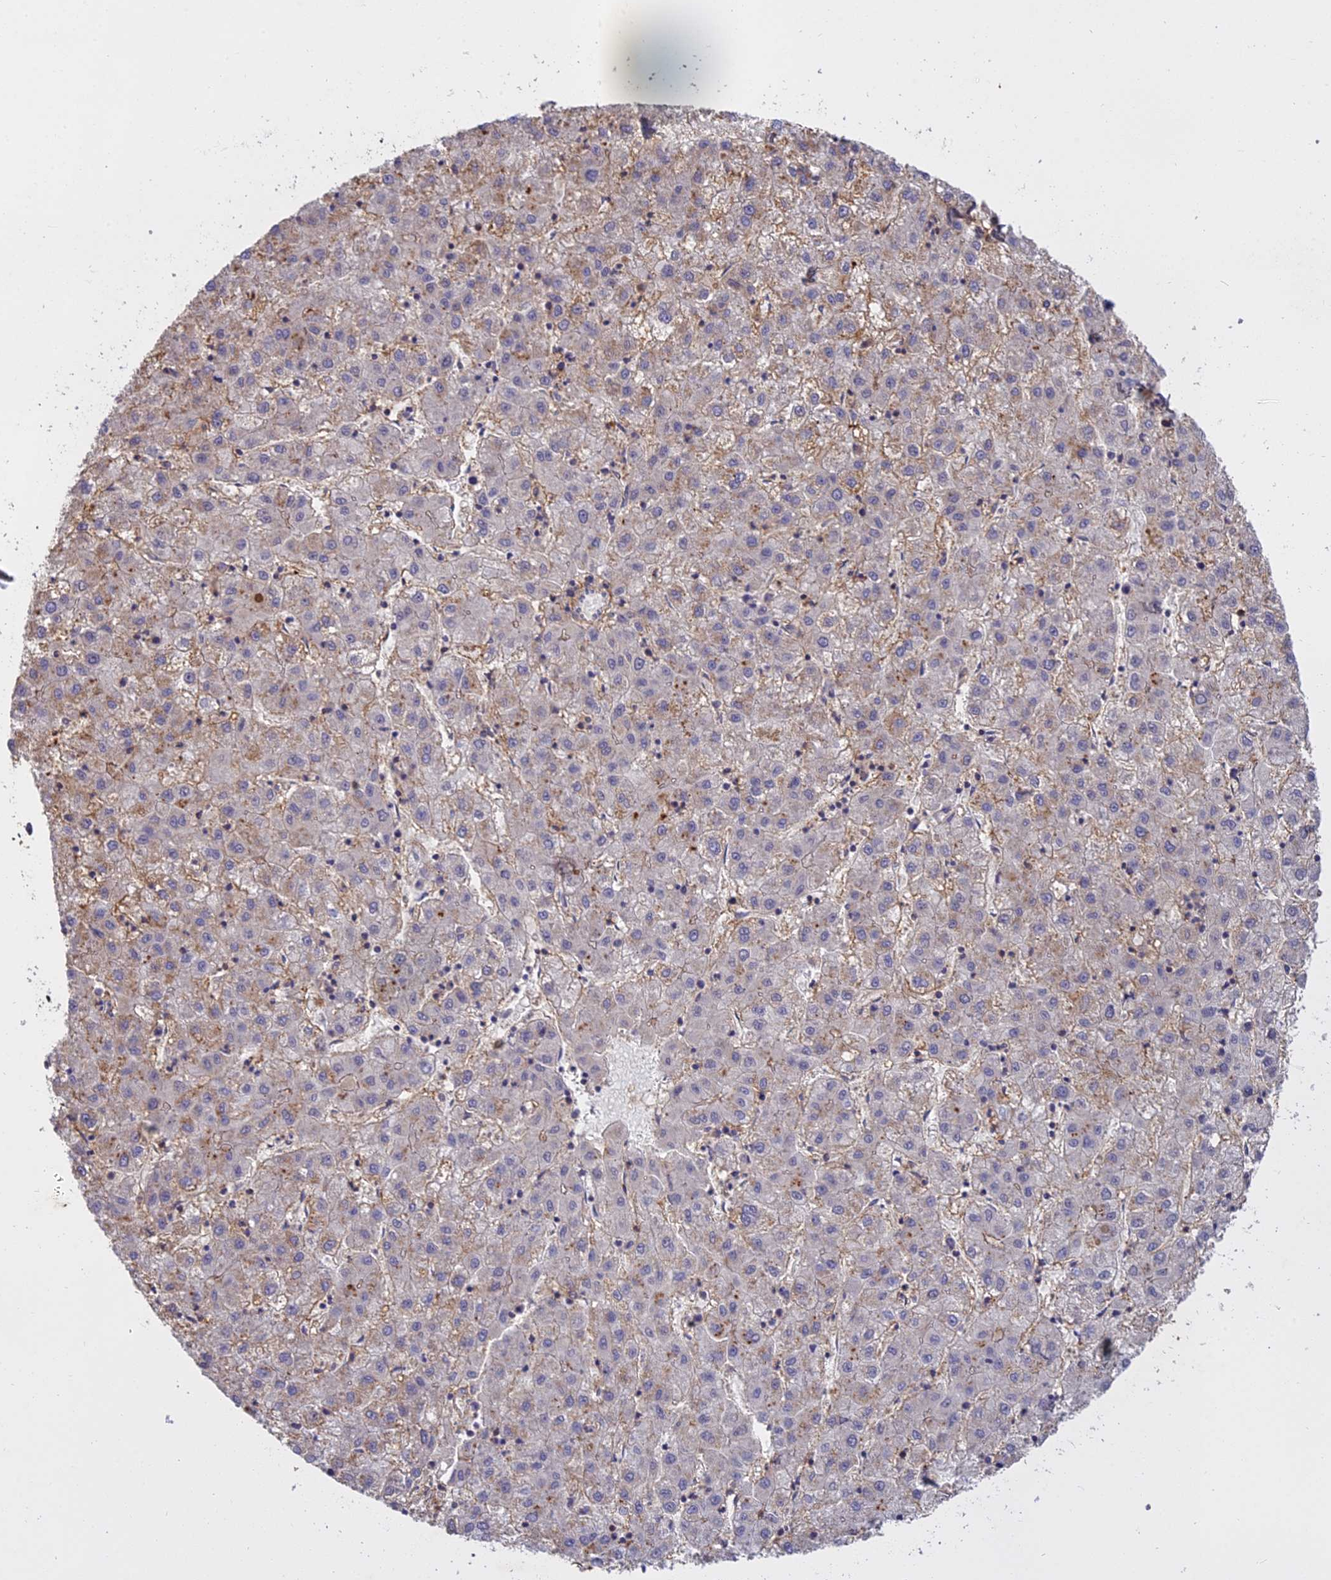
{"staining": {"intensity": "negative", "quantity": "none", "location": "none"}, "tissue": "liver cancer", "cell_type": "Tumor cells", "image_type": "cancer", "snomed": [{"axis": "morphology", "description": "Carcinoma, Hepatocellular, NOS"}, {"axis": "topography", "description": "Liver"}], "caption": "The photomicrograph demonstrates no significant positivity in tumor cells of liver cancer.", "gene": "CFAP119", "patient": {"sex": "male", "age": 72}}